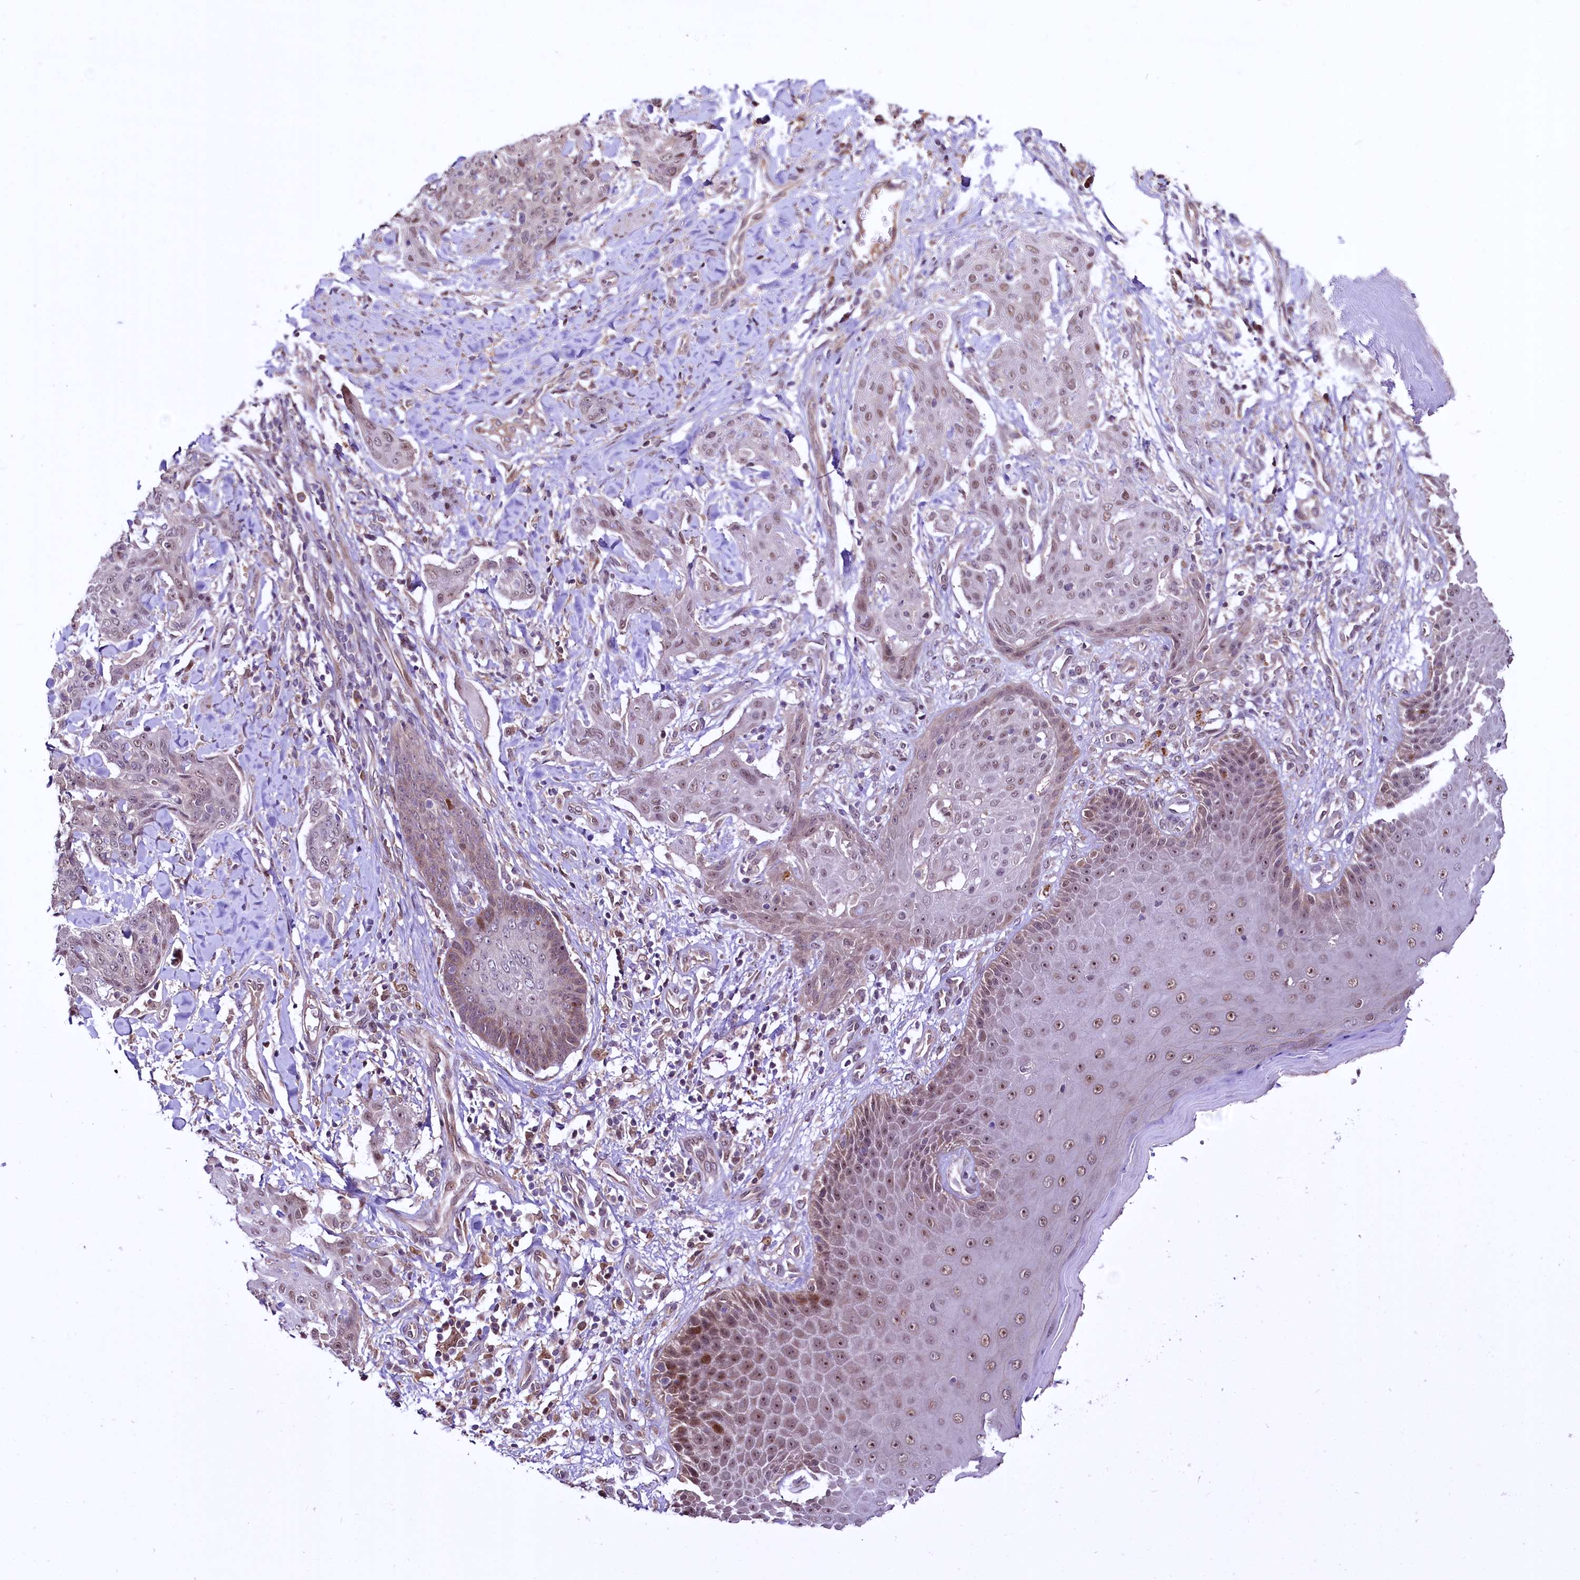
{"staining": {"intensity": "weak", "quantity": "25%-75%", "location": "nuclear"}, "tissue": "skin cancer", "cell_type": "Tumor cells", "image_type": "cancer", "snomed": [{"axis": "morphology", "description": "Squamous cell carcinoma, NOS"}, {"axis": "topography", "description": "Skin"}, {"axis": "topography", "description": "Vulva"}], "caption": "The photomicrograph reveals immunohistochemical staining of squamous cell carcinoma (skin). There is weak nuclear positivity is appreciated in about 25%-75% of tumor cells.", "gene": "N4BP2L1", "patient": {"sex": "female", "age": 85}}